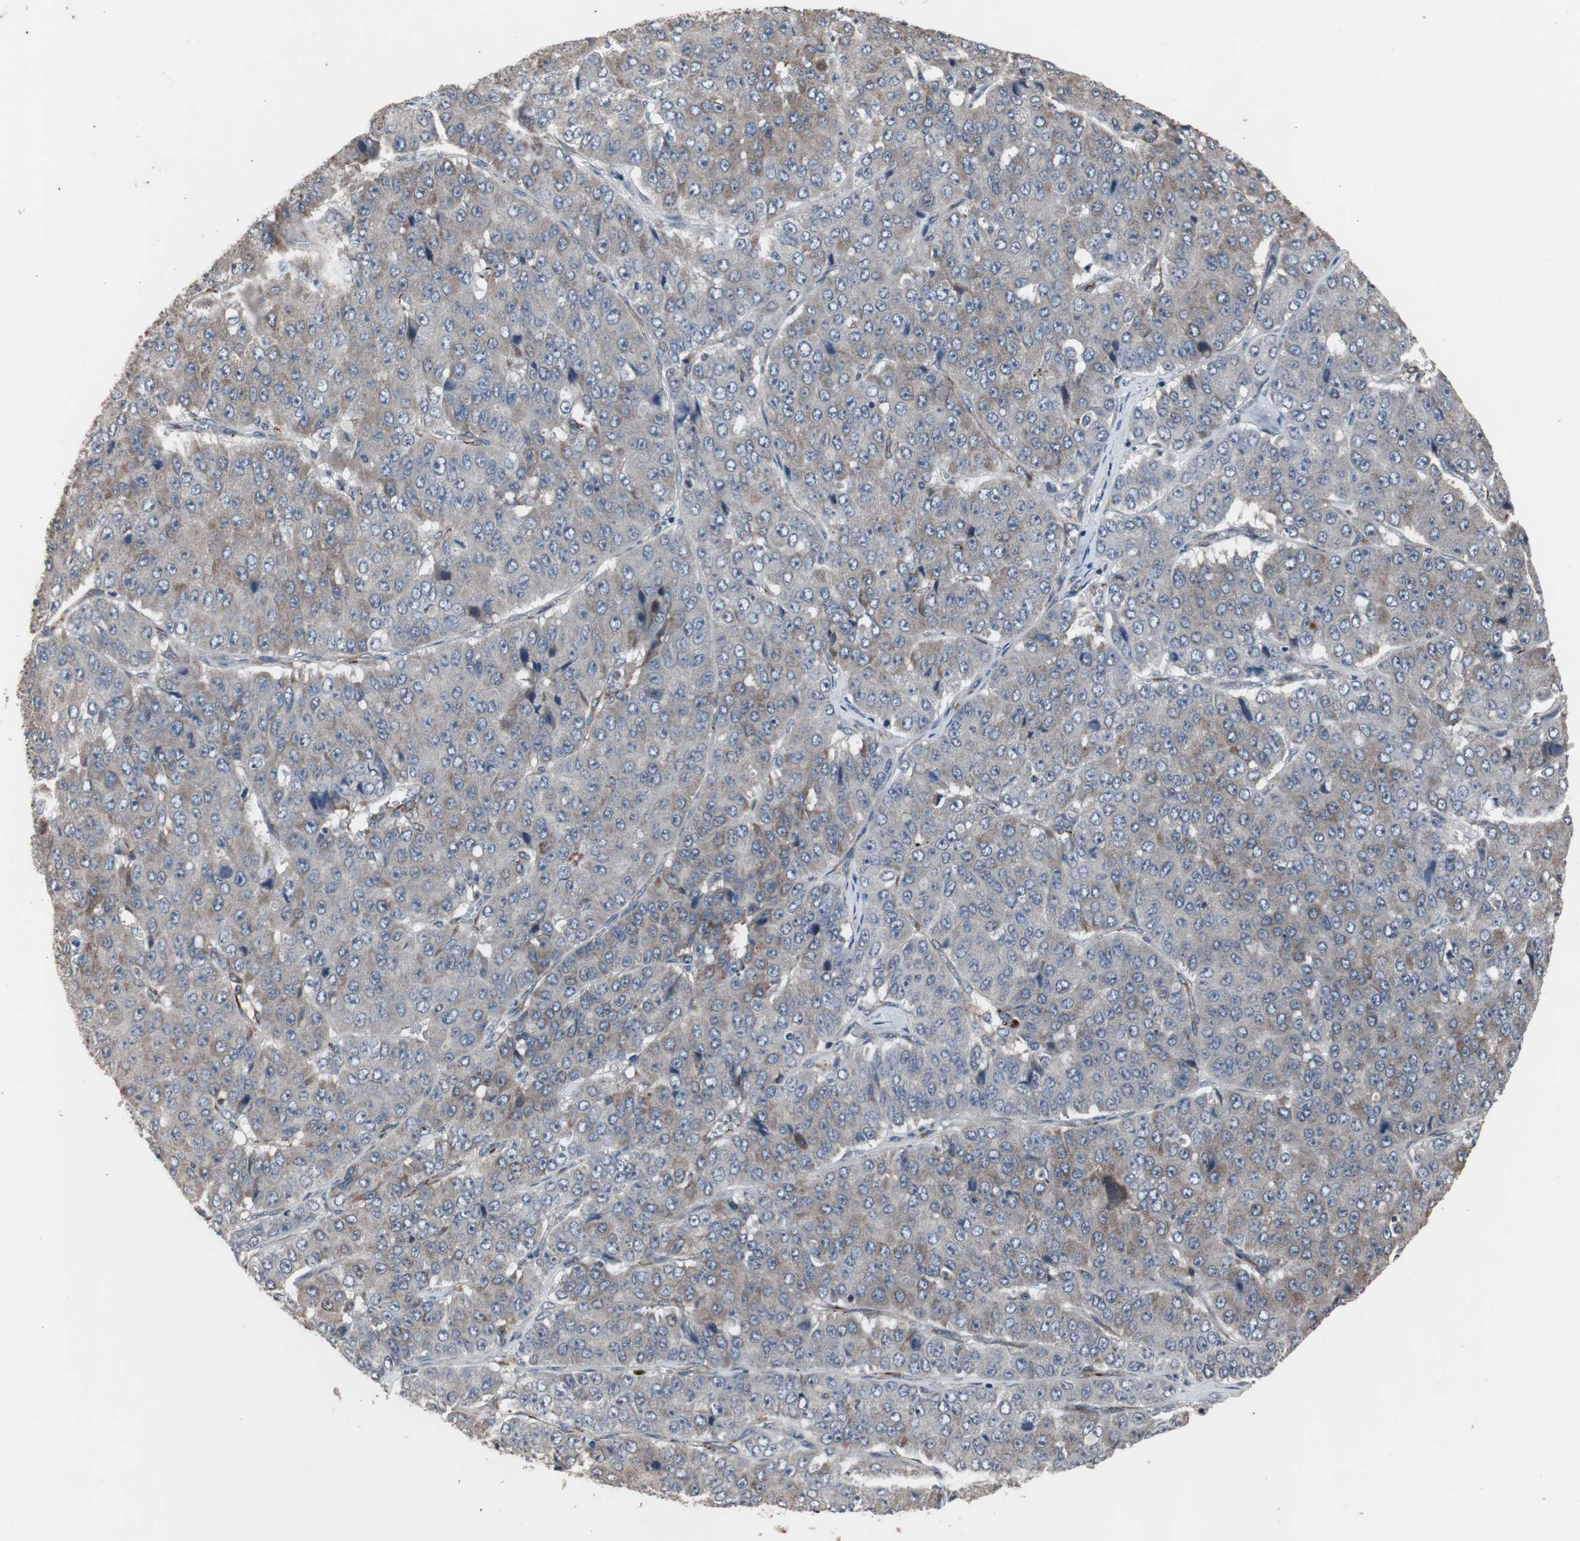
{"staining": {"intensity": "weak", "quantity": ">75%", "location": "cytoplasmic/membranous"}, "tissue": "pancreatic cancer", "cell_type": "Tumor cells", "image_type": "cancer", "snomed": [{"axis": "morphology", "description": "Adenocarcinoma, NOS"}, {"axis": "topography", "description": "Pancreas"}], "caption": "Brown immunohistochemical staining in human pancreatic cancer shows weak cytoplasmic/membranous positivity in about >75% of tumor cells.", "gene": "CRADD", "patient": {"sex": "male", "age": 50}}